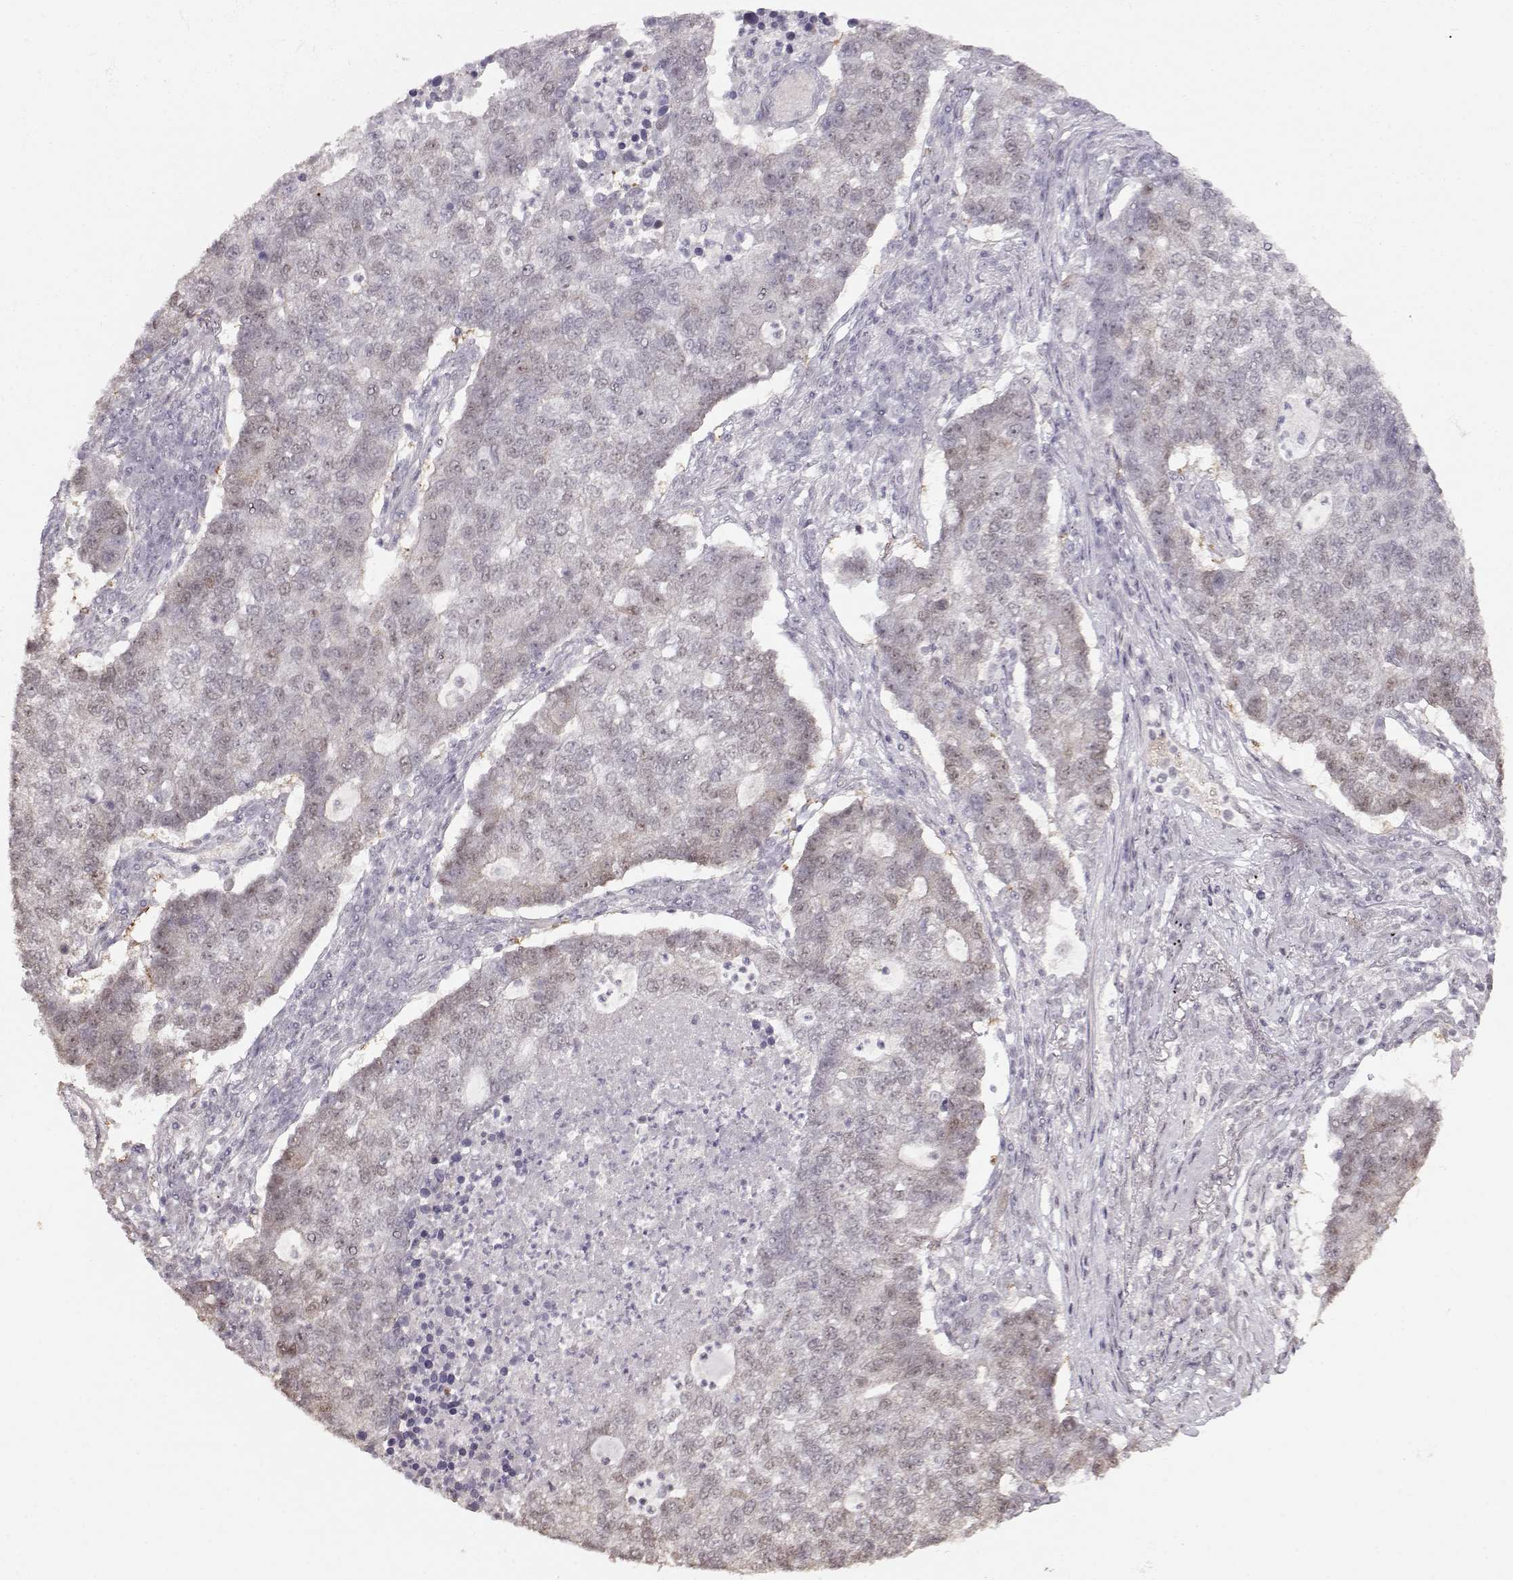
{"staining": {"intensity": "weak", "quantity": "<25%", "location": "nuclear"}, "tissue": "lung cancer", "cell_type": "Tumor cells", "image_type": "cancer", "snomed": [{"axis": "morphology", "description": "Adenocarcinoma, NOS"}, {"axis": "topography", "description": "Lung"}], "caption": "Human lung adenocarcinoma stained for a protein using immunohistochemistry (IHC) shows no staining in tumor cells.", "gene": "PCP4", "patient": {"sex": "male", "age": 57}}